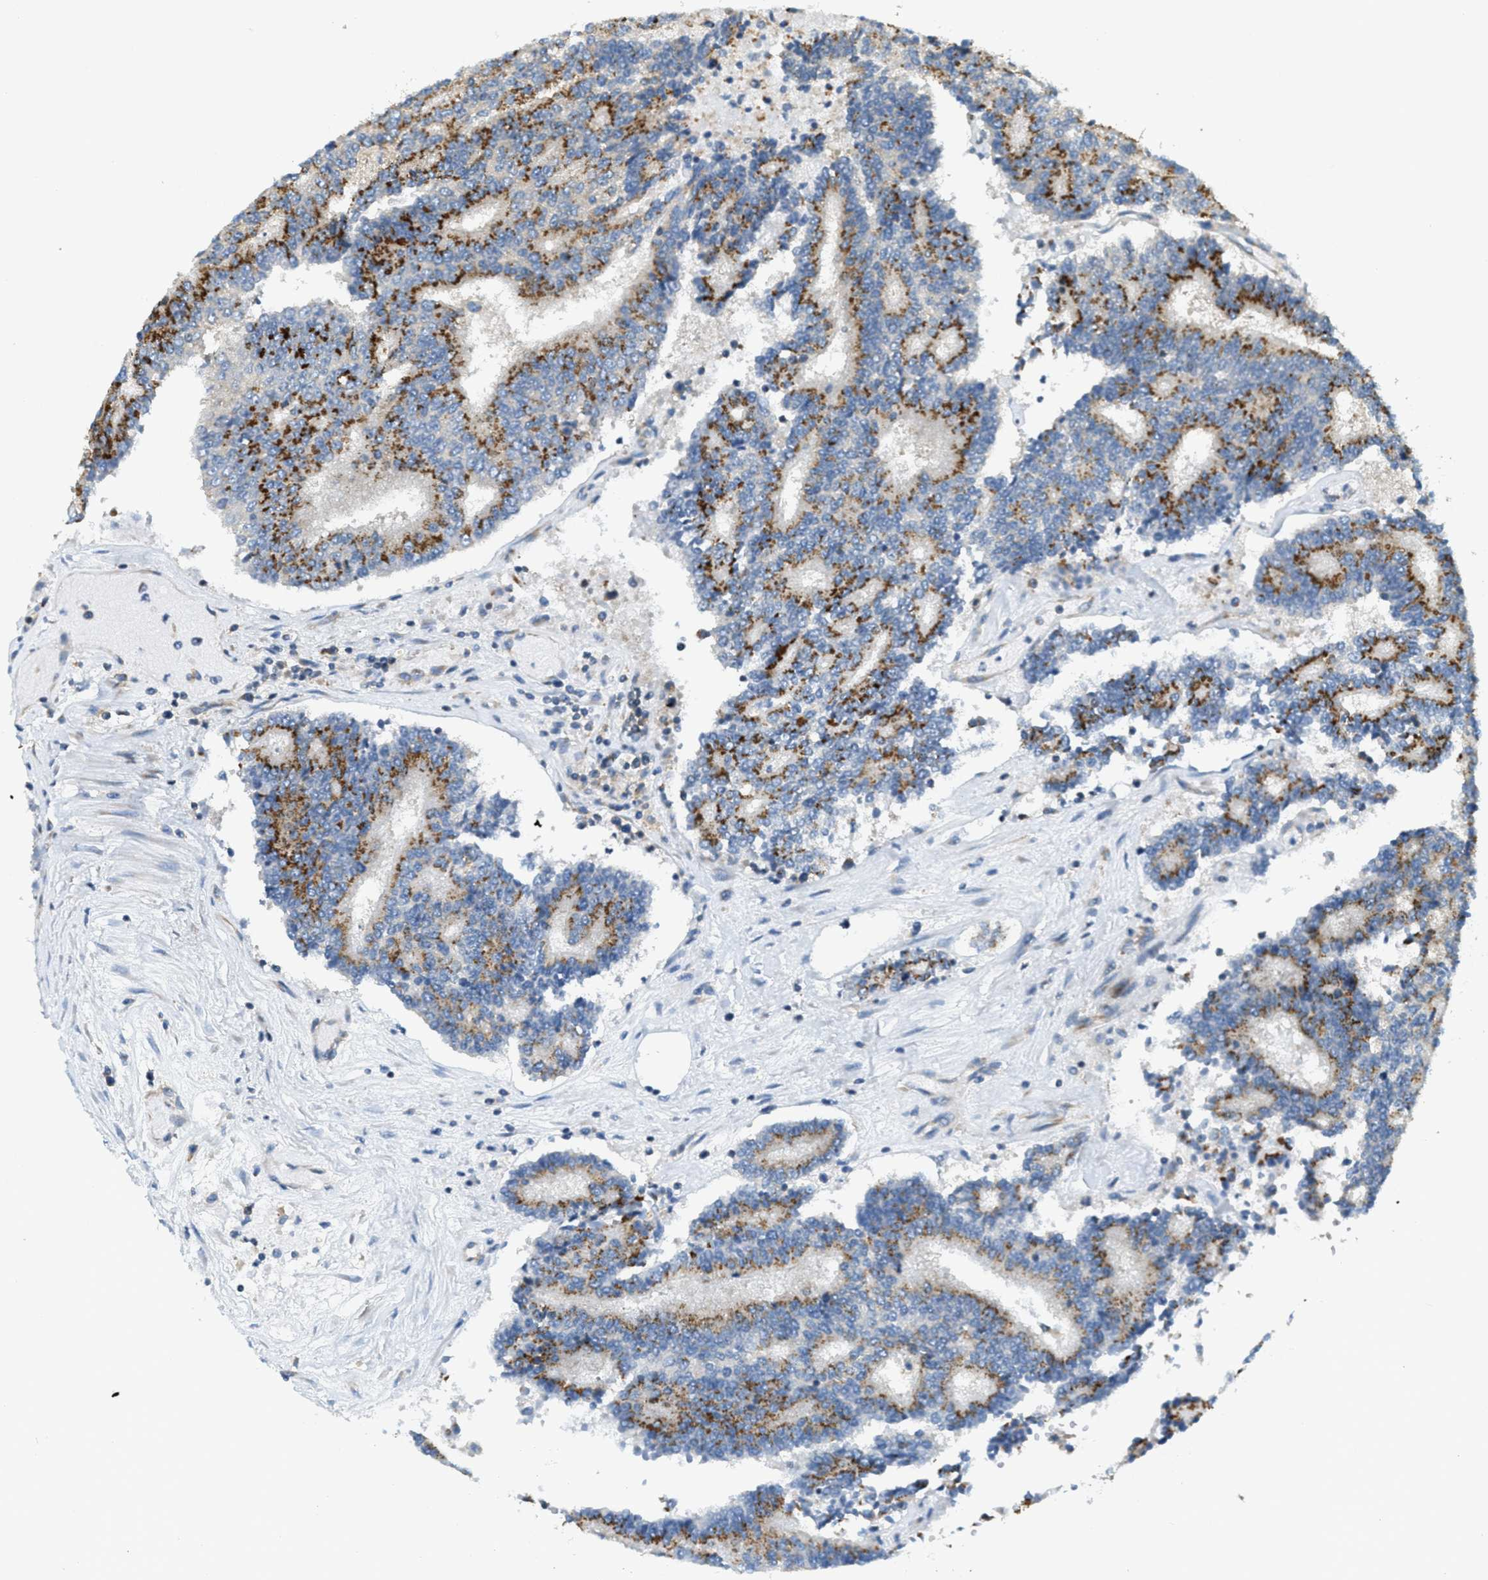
{"staining": {"intensity": "strong", "quantity": "25%-75%", "location": "cytoplasmic/membranous"}, "tissue": "prostate cancer", "cell_type": "Tumor cells", "image_type": "cancer", "snomed": [{"axis": "morphology", "description": "Normal tissue, NOS"}, {"axis": "morphology", "description": "Adenocarcinoma, High grade"}, {"axis": "topography", "description": "Prostate"}, {"axis": "topography", "description": "Seminal veicle"}], "caption": "IHC photomicrograph of human high-grade adenocarcinoma (prostate) stained for a protein (brown), which shows high levels of strong cytoplasmic/membranous positivity in about 25%-75% of tumor cells.", "gene": "ABCF1", "patient": {"sex": "male", "age": 55}}